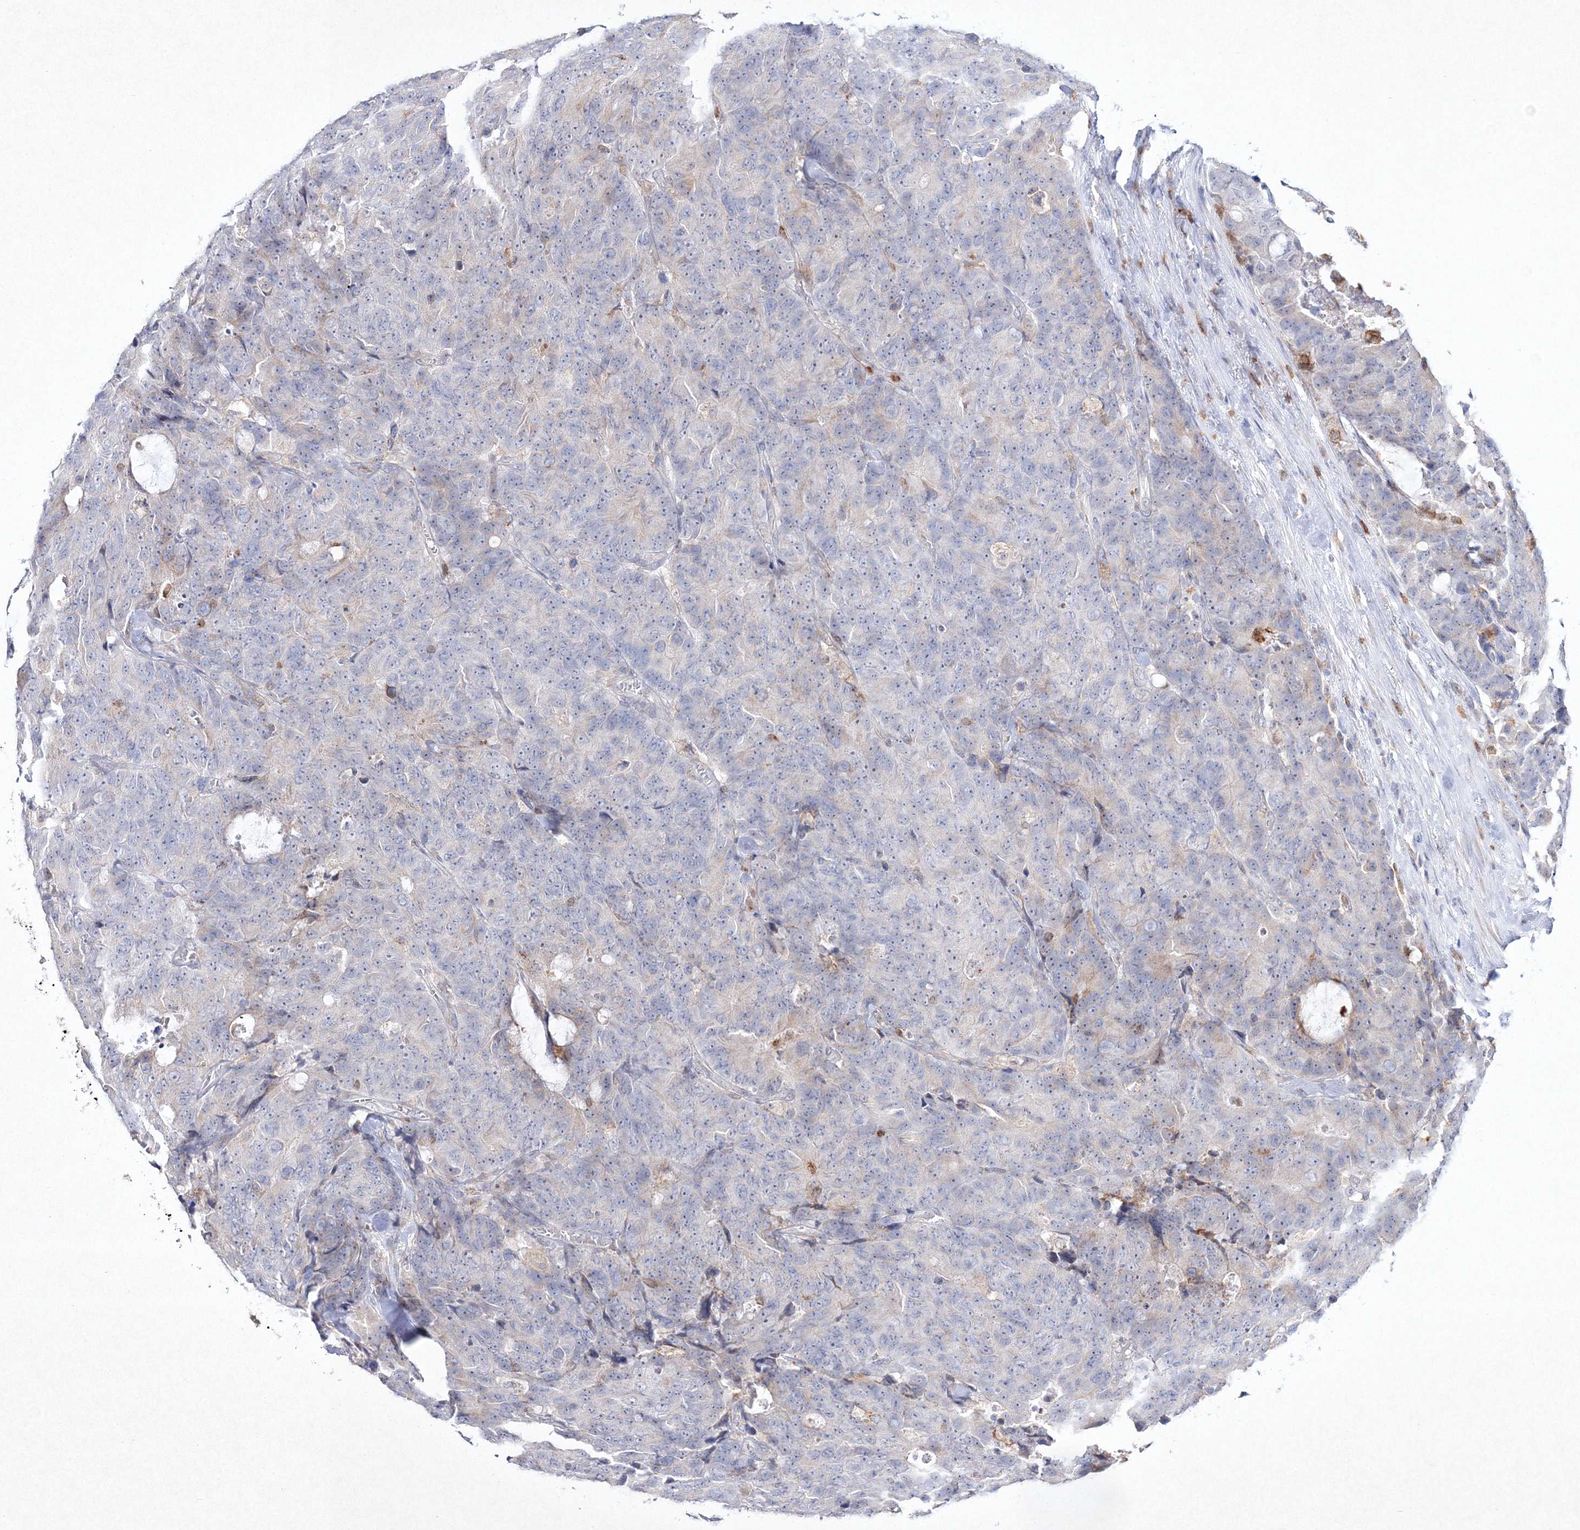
{"staining": {"intensity": "negative", "quantity": "none", "location": "none"}, "tissue": "colorectal cancer", "cell_type": "Tumor cells", "image_type": "cancer", "snomed": [{"axis": "morphology", "description": "Adenocarcinoma, NOS"}, {"axis": "topography", "description": "Colon"}], "caption": "Immunohistochemical staining of human colorectal cancer reveals no significant positivity in tumor cells. (Stains: DAB IHC with hematoxylin counter stain, Microscopy: brightfield microscopy at high magnification).", "gene": "HCST", "patient": {"sex": "female", "age": 86}}